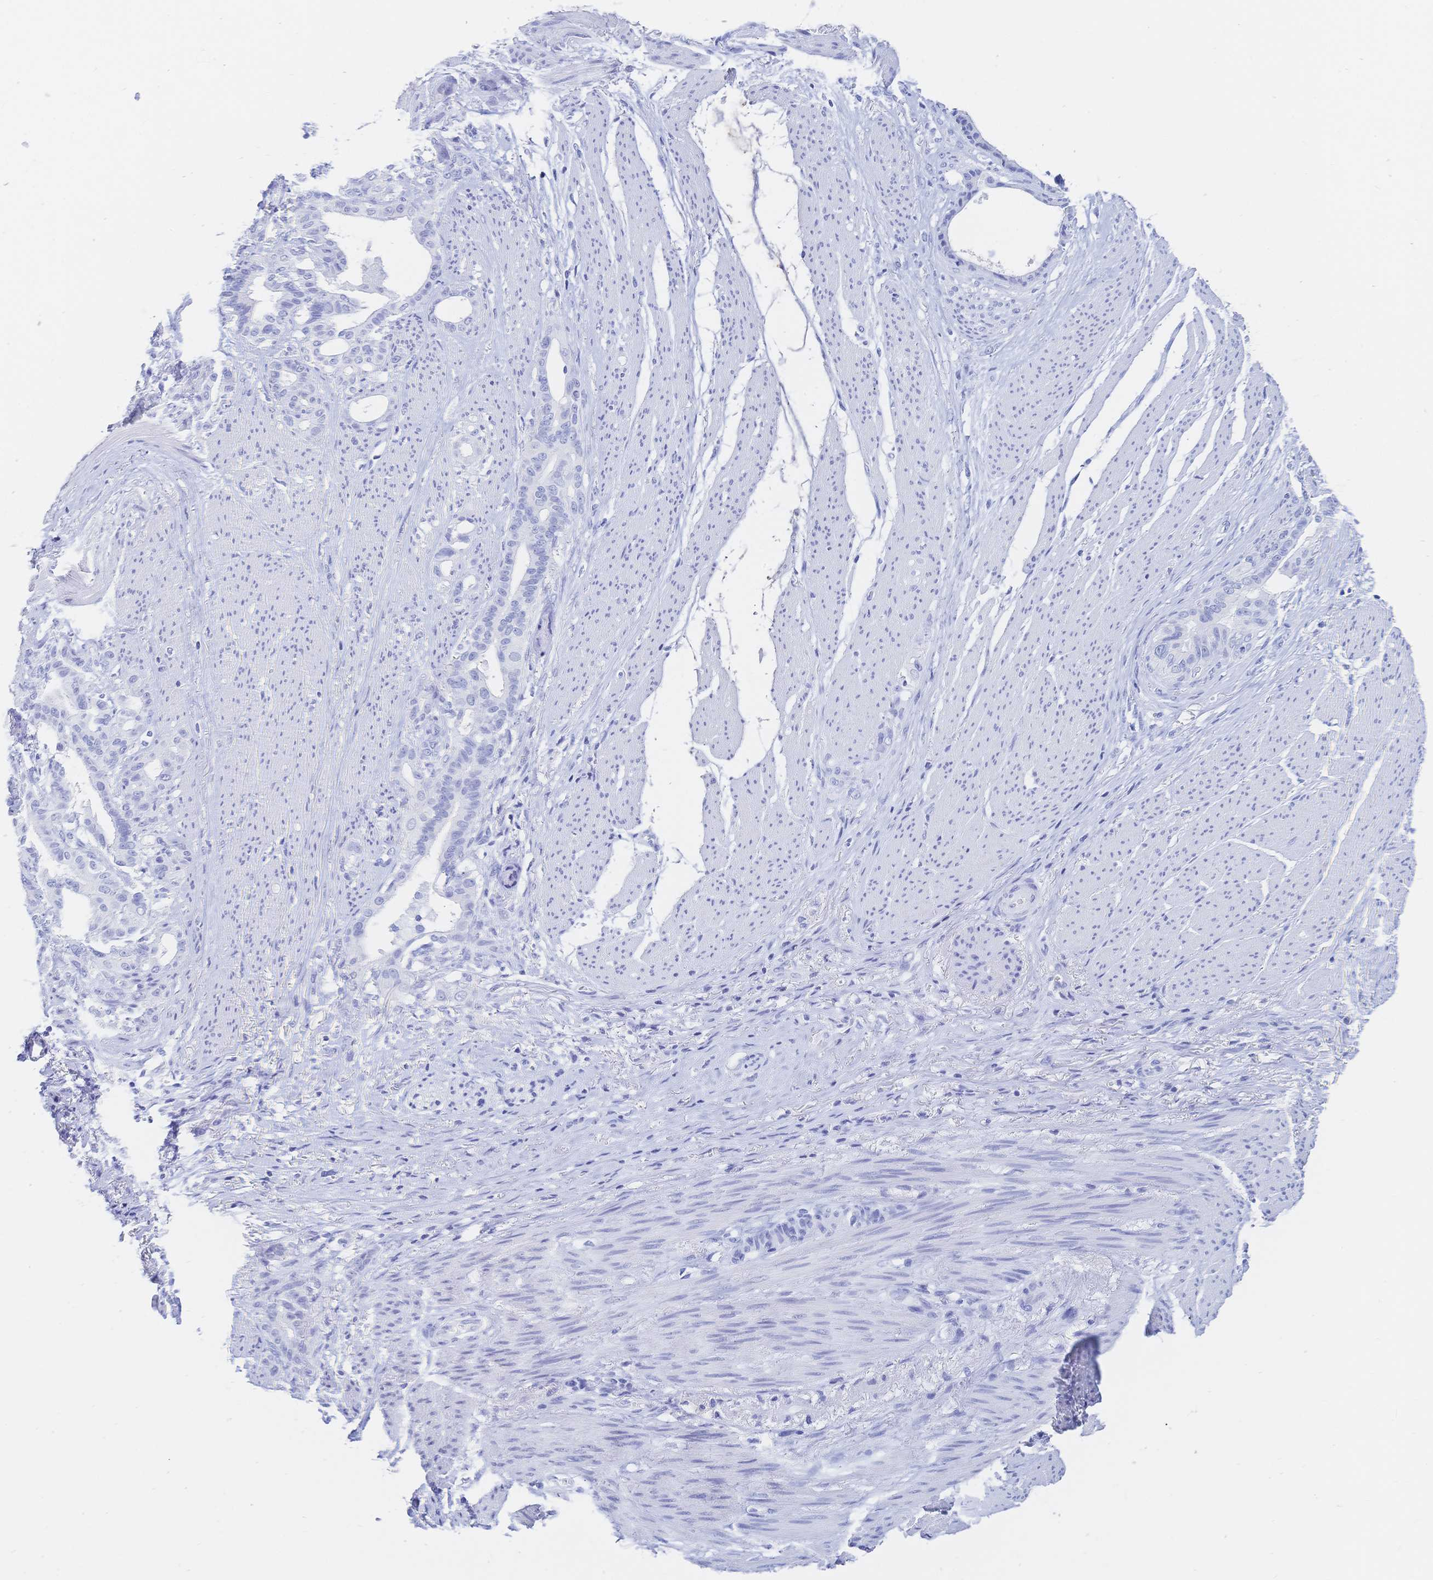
{"staining": {"intensity": "negative", "quantity": "none", "location": "none"}, "tissue": "stomach cancer", "cell_type": "Tumor cells", "image_type": "cancer", "snomed": [{"axis": "morphology", "description": "Normal tissue, NOS"}, {"axis": "morphology", "description": "Adenocarcinoma, NOS"}, {"axis": "topography", "description": "Esophagus"}, {"axis": "topography", "description": "Stomach, upper"}], "caption": "This is an IHC histopathology image of stomach adenocarcinoma. There is no staining in tumor cells.", "gene": "MEP1B", "patient": {"sex": "male", "age": 62}}